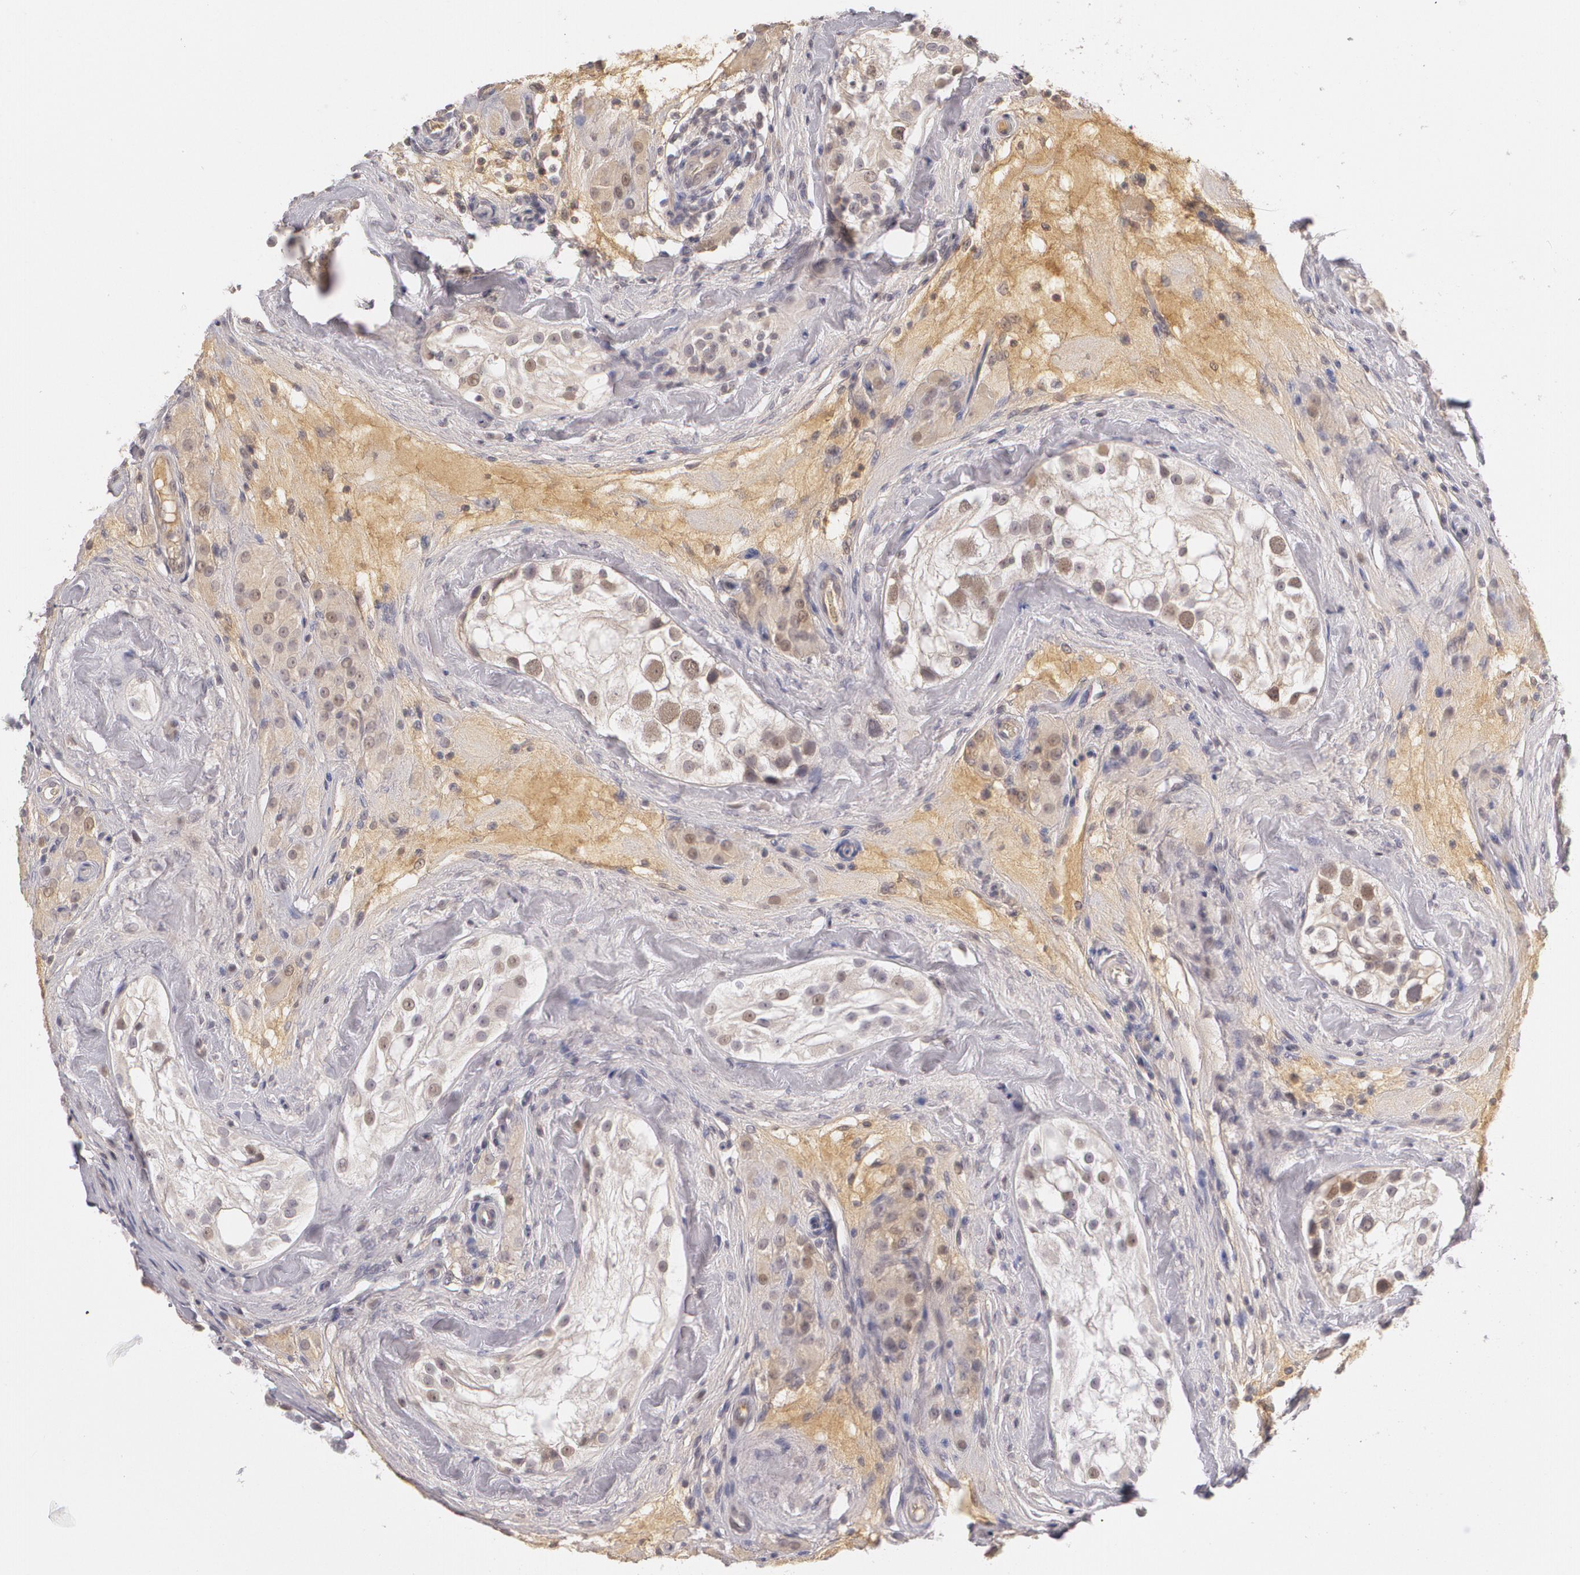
{"staining": {"intensity": "weak", "quantity": "25%-75%", "location": "cytoplasmic/membranous,nuclear"}, "tissue": "testis", "cell_type": "Cells in seminiferous ducts", "image_type": "normal", "snomed": [{"axis": "morphology", "description": "Normal tissue, NOS"}, {"axis": "topography", "description": "Testis"}], "caption": "Immunohistochemical staining of unremarkable human testis displays low levels of weak cytoplasmic/membranous,nuclear positivity in approximately 25%-75% of cells in seminiferous ducts. The staining was performed using DAB (3,3'-diaminobenzidine) to visualize the protein expression in brown, while the nuclei were stained in blue with hematoxylin (Magnification: 20x).", "gene": "LRG1", "patient": {"sex": "male", "age": 46}}